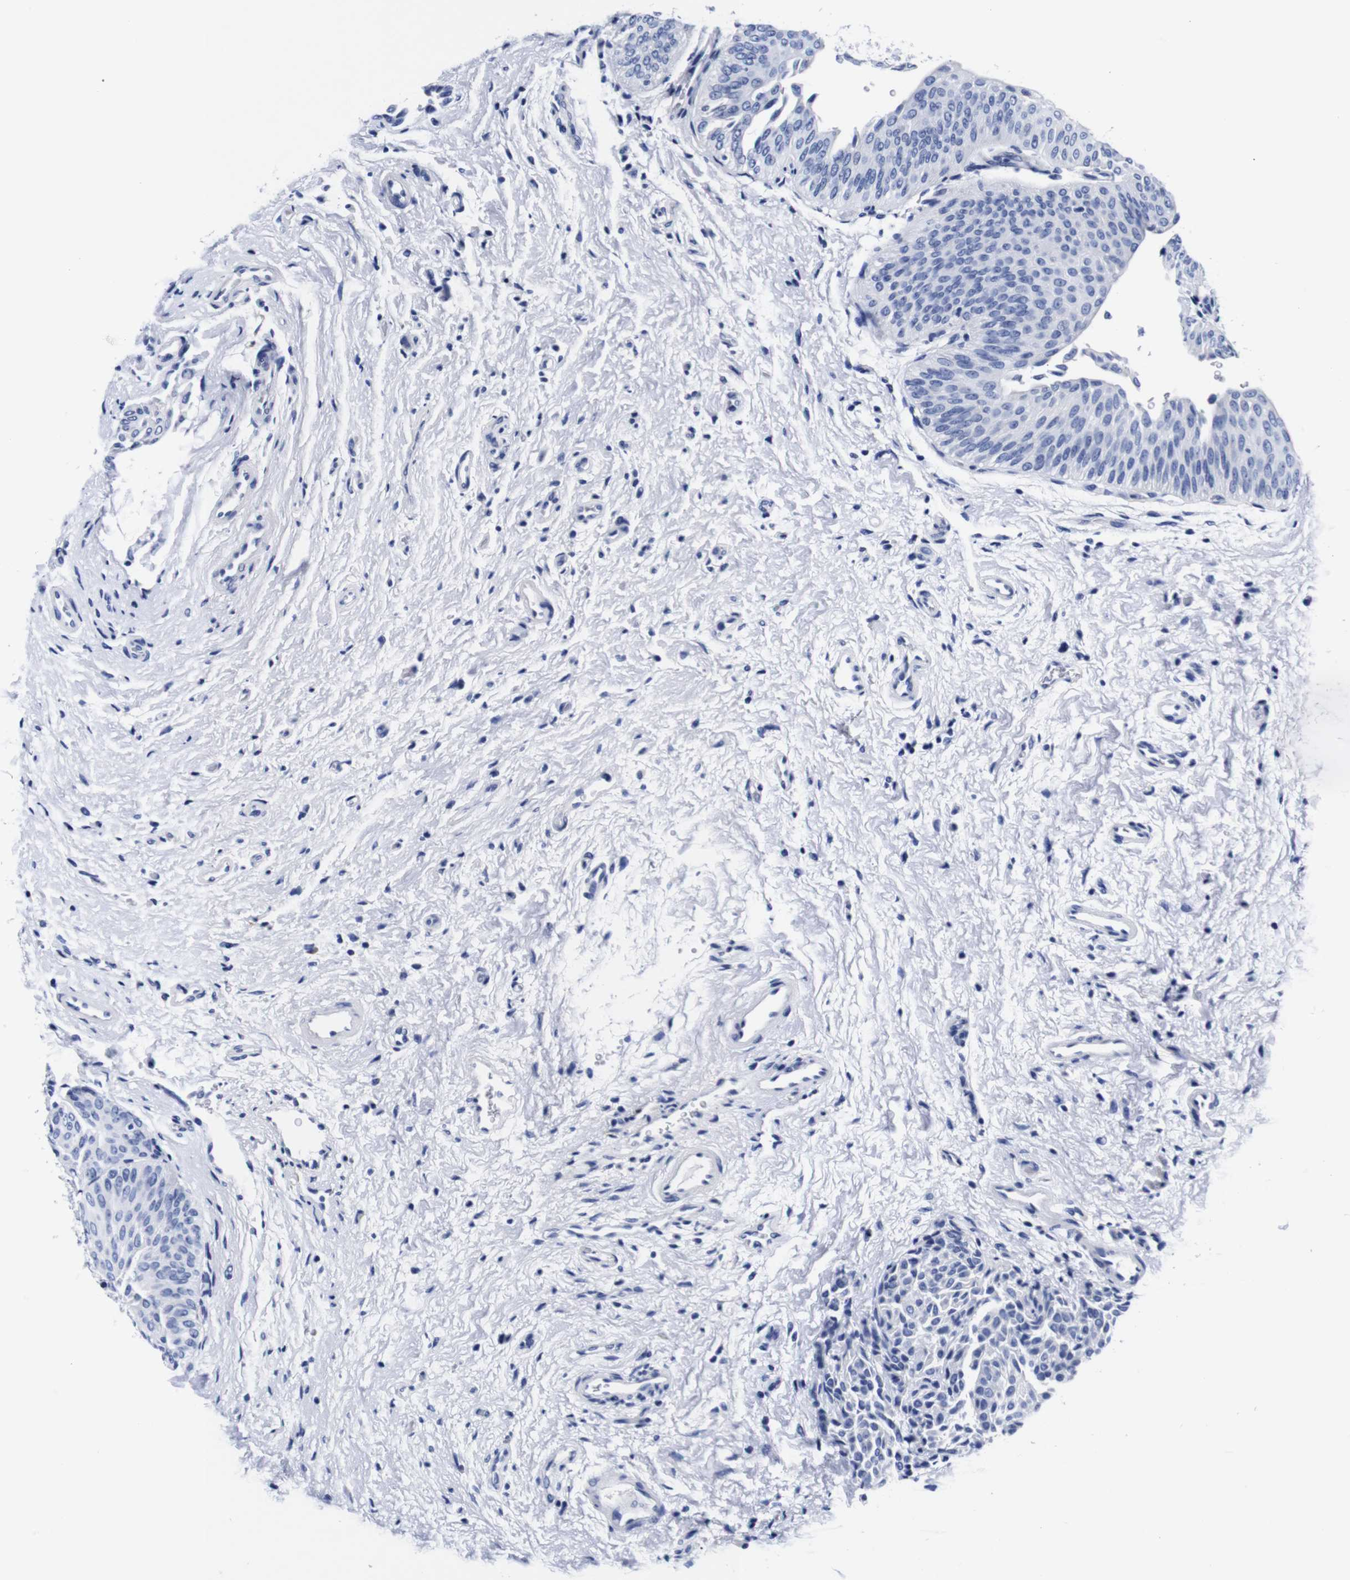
{"staining": {"intensity": "negative", "quantity": "none", "location": "none"}, "tissue": "urothelial cancer", "cell_type": "Tumor cells", "image_type": "cancer", "snomed": [{"axis": "morphology", "description": "Urothelial carcinoma, Low grade"}, {"axis": "topography", "description": "Urinary bladder"}], "caption": "Tumor cells show no significant staining in urothelial carcinoma (low-grade).", "gene": "CLEC4G", "patient": {"sex": "female", "age": 60}}